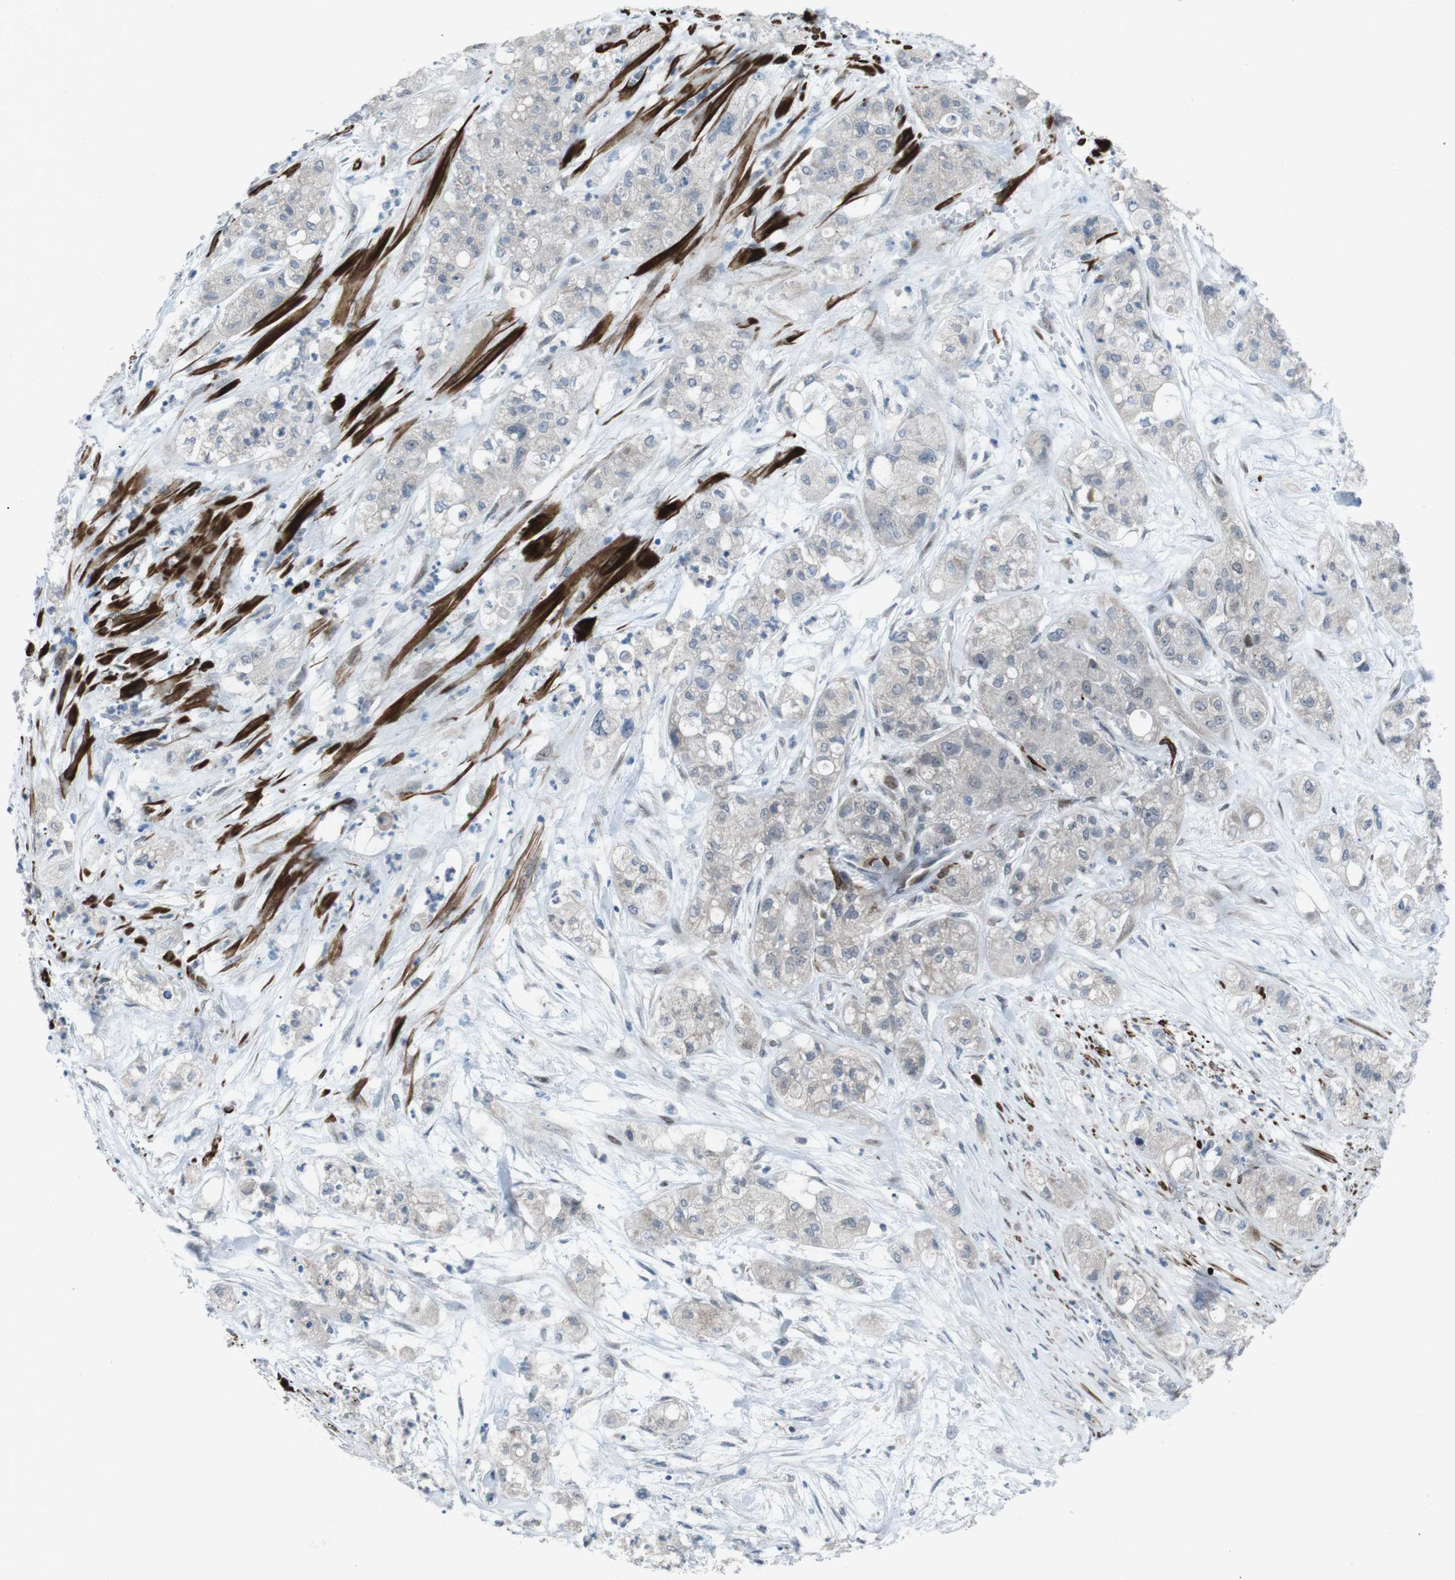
{"staining": {"intensity": "weak", "quantity": "25%-75%", "location": "cytoplasmic/membranous"}, "tissue": "pancreatic cancer", "cell_type": "Tumor cells", "image_type": "cancer", "snomed": [{"axis": "morphology", "description": "Adenocarcinoma, NOS"}, {"axis": "topography", "description": "Pancreas"}], "caption": "A brown stain shows weak cytoplasmic/membranous staining of a protein in human pancreatic cancer tumor cells.", "gene": "PBRM1", "patient": {"sex": "female", "age": 78}}